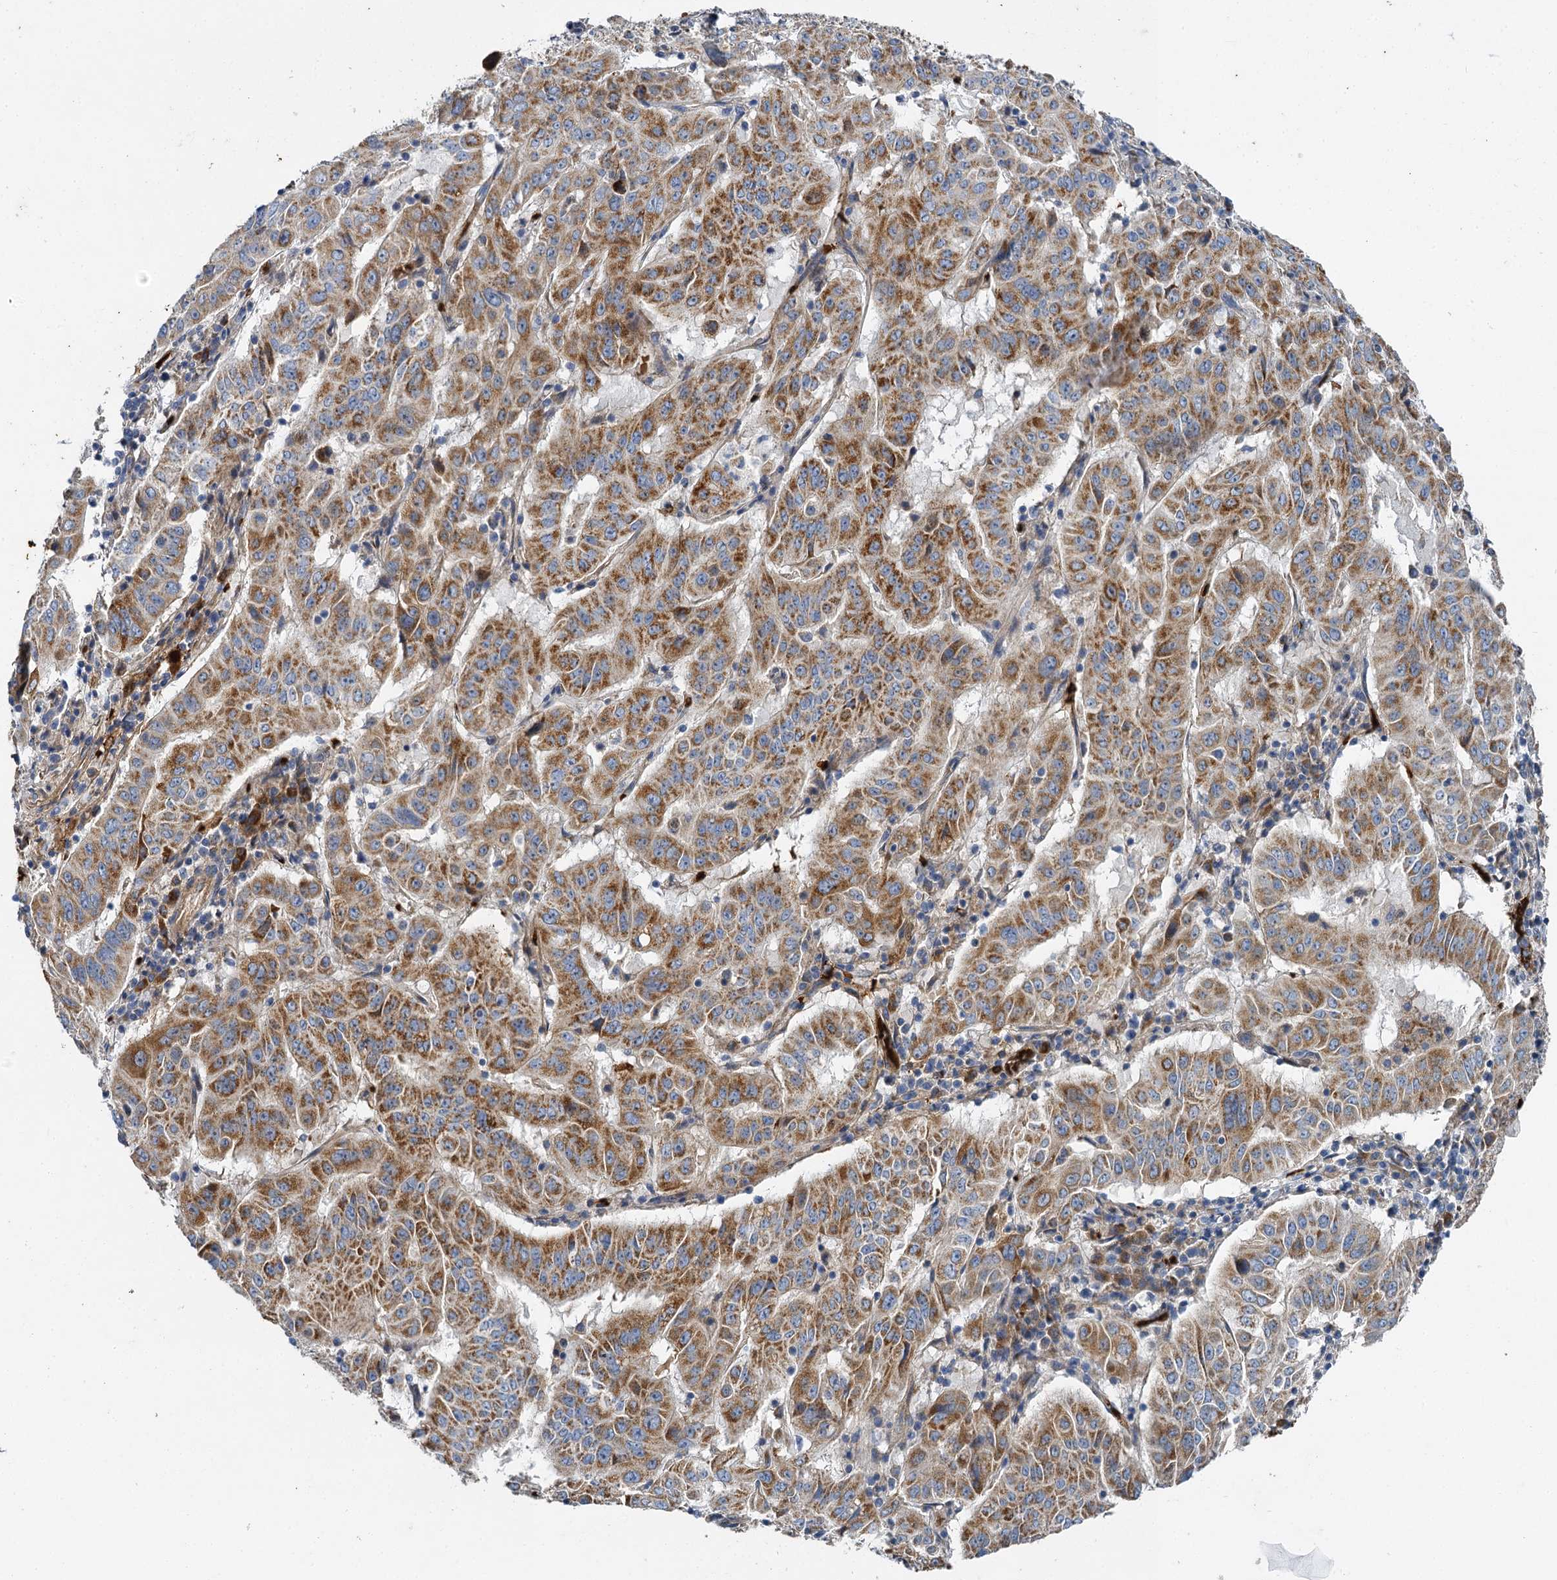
{"staining": {"intensity": "moderate", "quantity": ">75%", "location": "cytoplasmic/membranous"}, "tissue": "pancreatic cancer", "cell_type": "Tumor cells", "image_type": "cancer", "snomed": [{"axis": "morphology", "description": "Adenocarcinoma, NOS"}, {"axis": "topography", "description": "Pancreas"}], "caption": "IHC (DAB (3,3'-diaminobenzidine)) staining of pancreatic cancer demonstrates moderate cytoplasmic/membranous protein positivity in approximately >75% of tumor cells.", "gene": "BCS1L", "patient": {"sex": "male", "age": 63}}